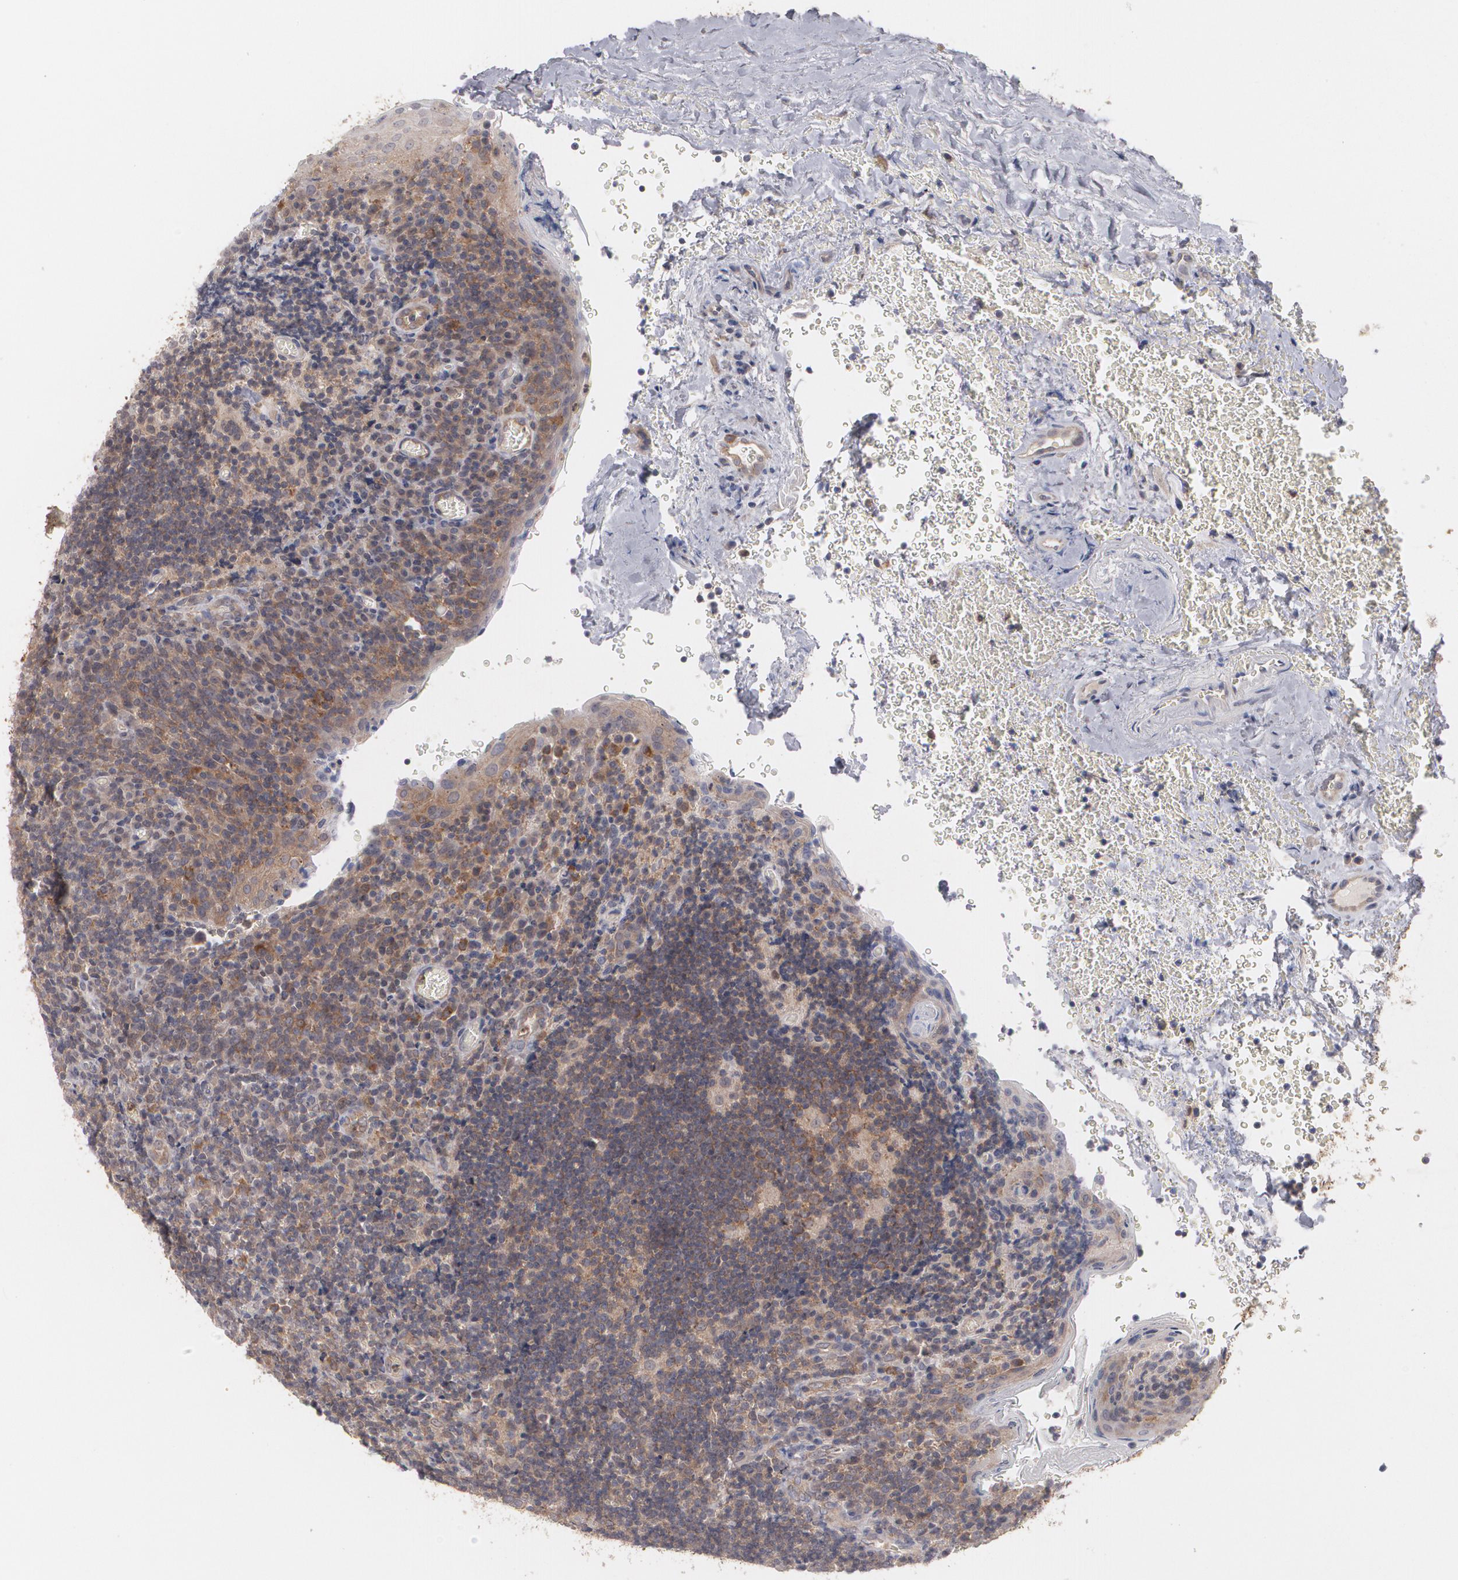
{"staining": {"intensity": "weak", "quantity": "25%-75%", "location": "cytoplasmic/membranous"}, "tissue": "tonsil", "cell_type": "Germinal center cells", "image_type": "normal", "snomed": [{"axis": "morphology", "description": "Normal tissue, NOS"}, {"axis": "topography", "description": "Tonsil"}], "caption": "The micrograph demonstrates staining of normal tonsil, revealing weak cytoplasmic/membranous protein staining (brown color) within germinal center cells.", "gene": "HTT", "patient": {"sex": "male", "age": 20}}